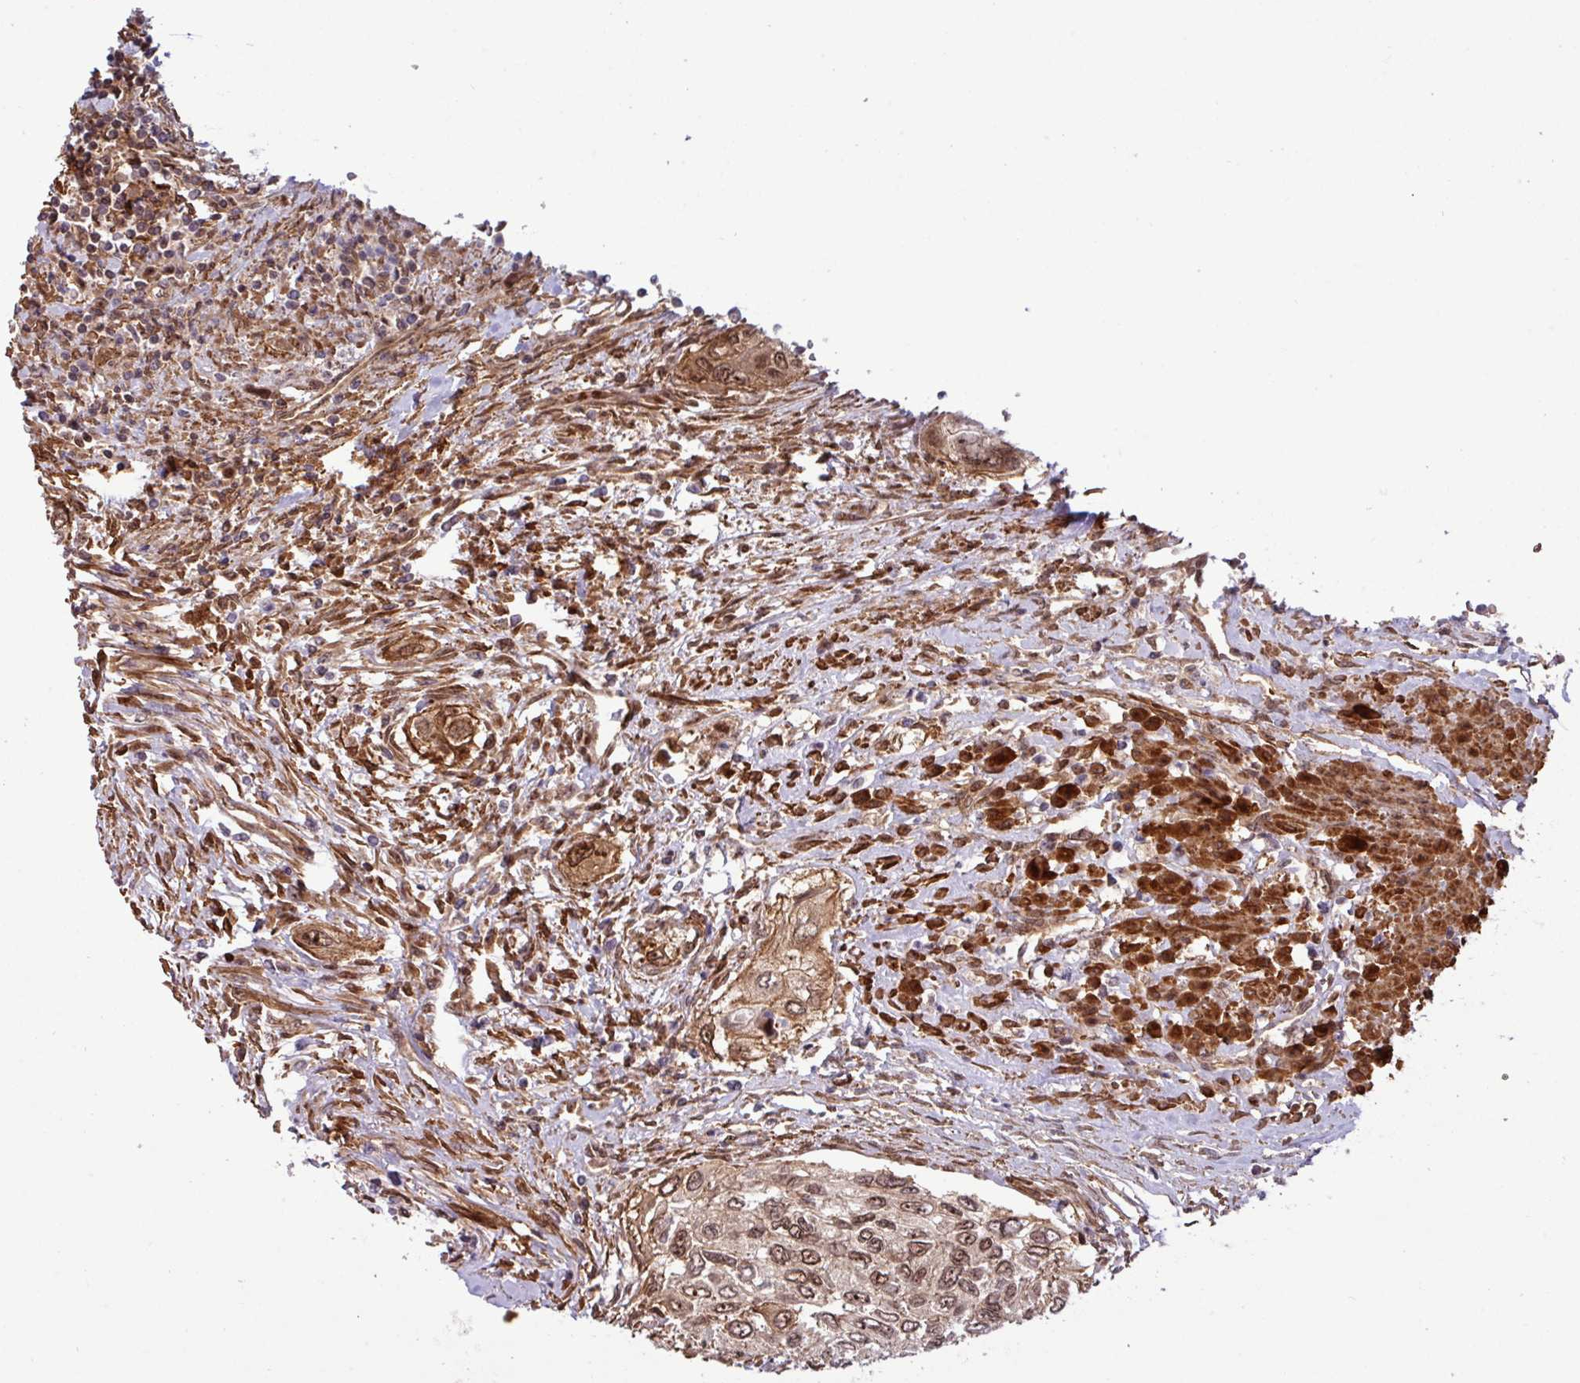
{"staining": {"intensity": "moderate", "quantity": ">75%", "location": "cytoplasmic/membranous,nuclear"}, "tissue": "urothelial cancer", "cell_type": "Tumor cells", "image_type": "cancer", "snomed": [{"axis": "morphology", "description": "Urothelial carcinoma, High grade"}, {"axis": "topography", "description": "Urinary bladder"}], "caption": "A high-resolution histopathology image shows immunohistochemistry staining of high-grade urothelial carcinoma, which exhibits moderate cytoplasmic/membranous and nuclear expression in about >75% of tumor cells.", "gene": "C7orf50", "patient": {"sex": "female", "age": 60}}